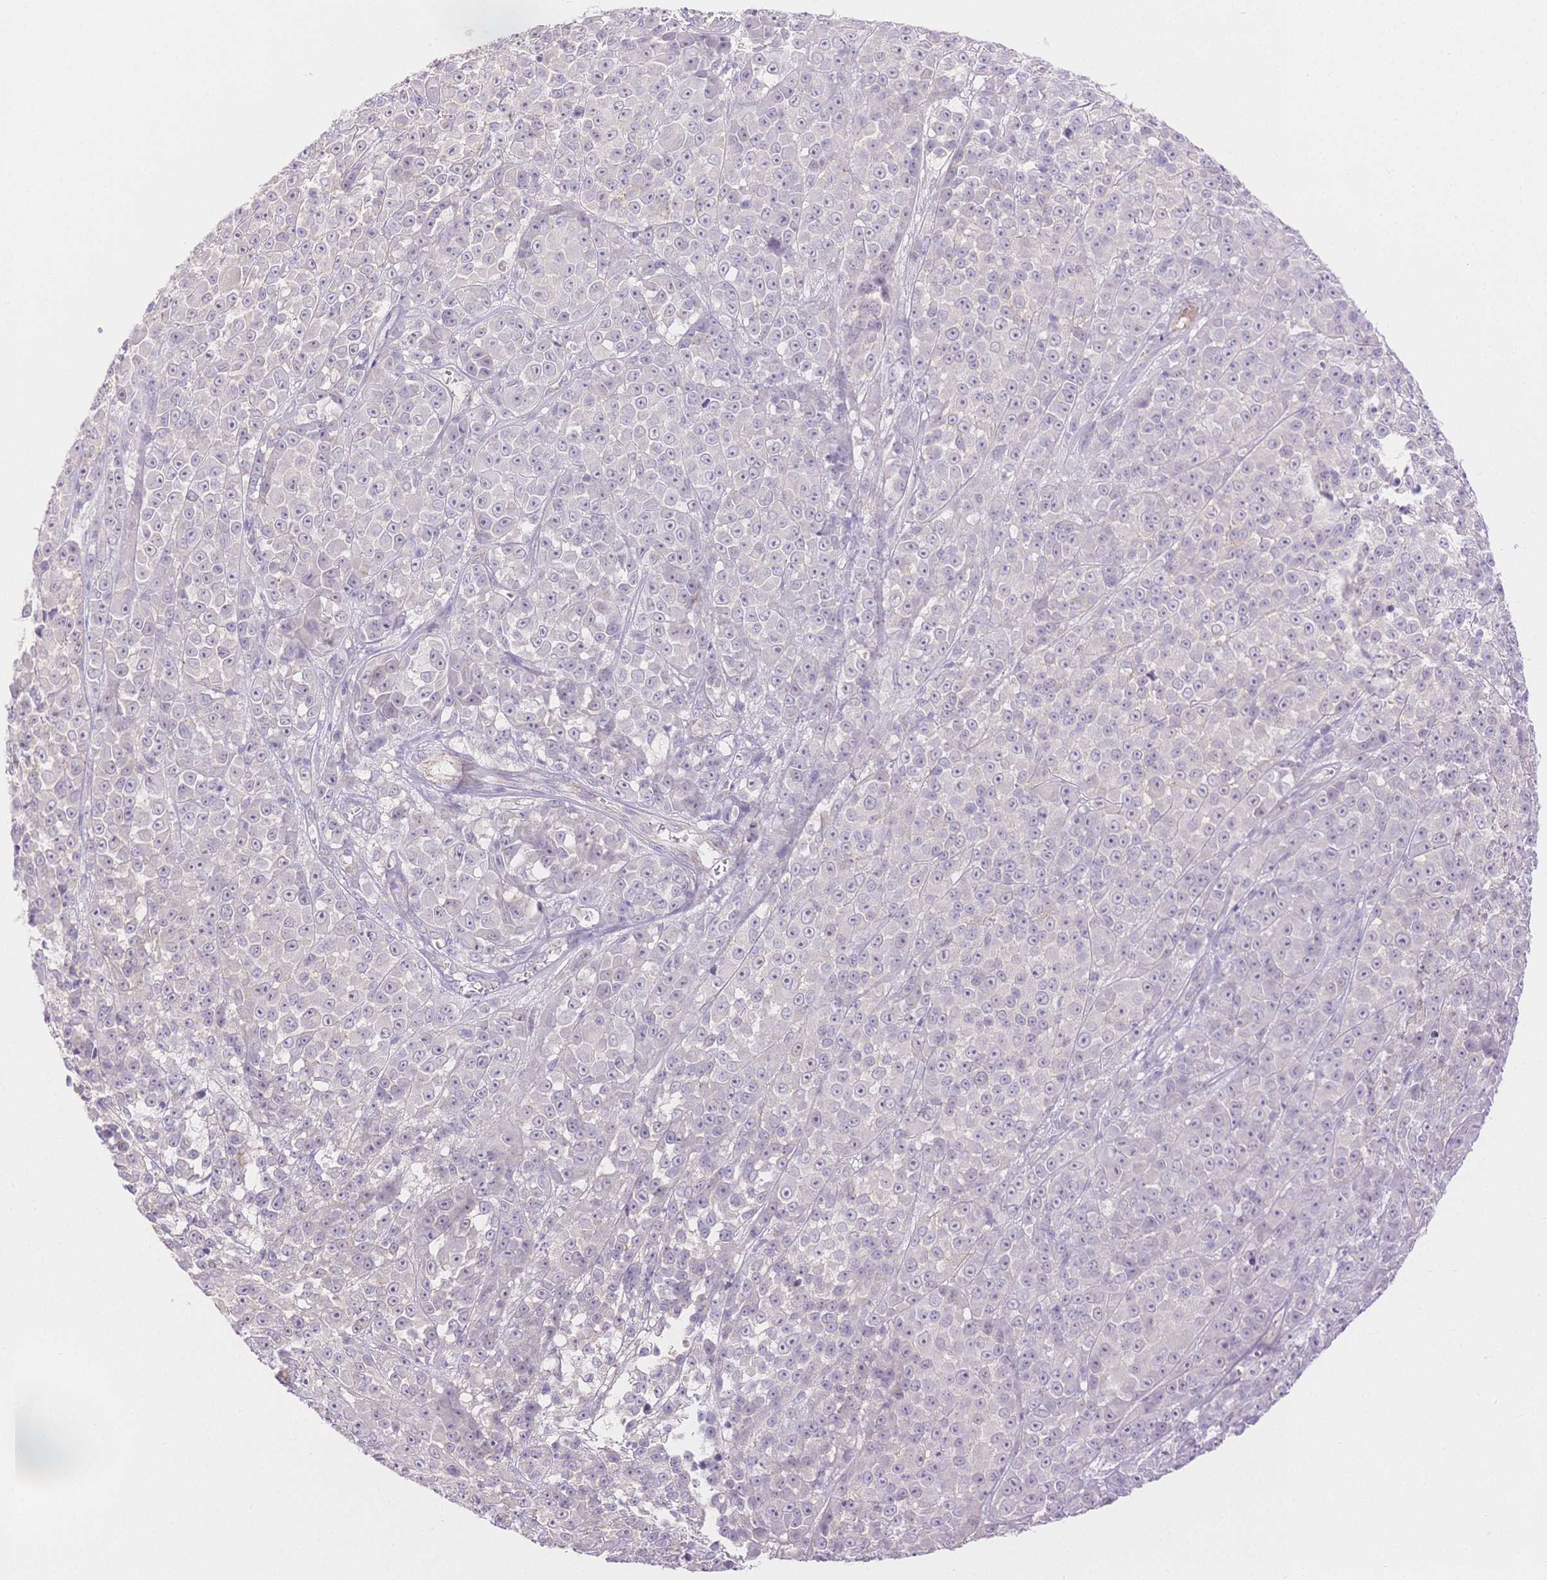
{"staining": {"intensity": "negative", "quantity": "none", "location": "none"}, "tissue": "melanoma", "cell_type": "Tumor cells", "image_type": "cancer", "snomed": [{"axis": "morphology", "description": "Malignant melanoma, NOS"}, {"axis": "topography", "description": "Skin"}, {"axis": "topography", "description": "Skin of back"}], "caption": "Immunohistochemistry image of neoplastic tissue: malignant melanoma stained with DAB (3,3'-diaminobenzidine) demonstrates no significant protein staining in tumor cells.", "gene": "WDR54", "patient": {"sex": "male", "age": 91}}